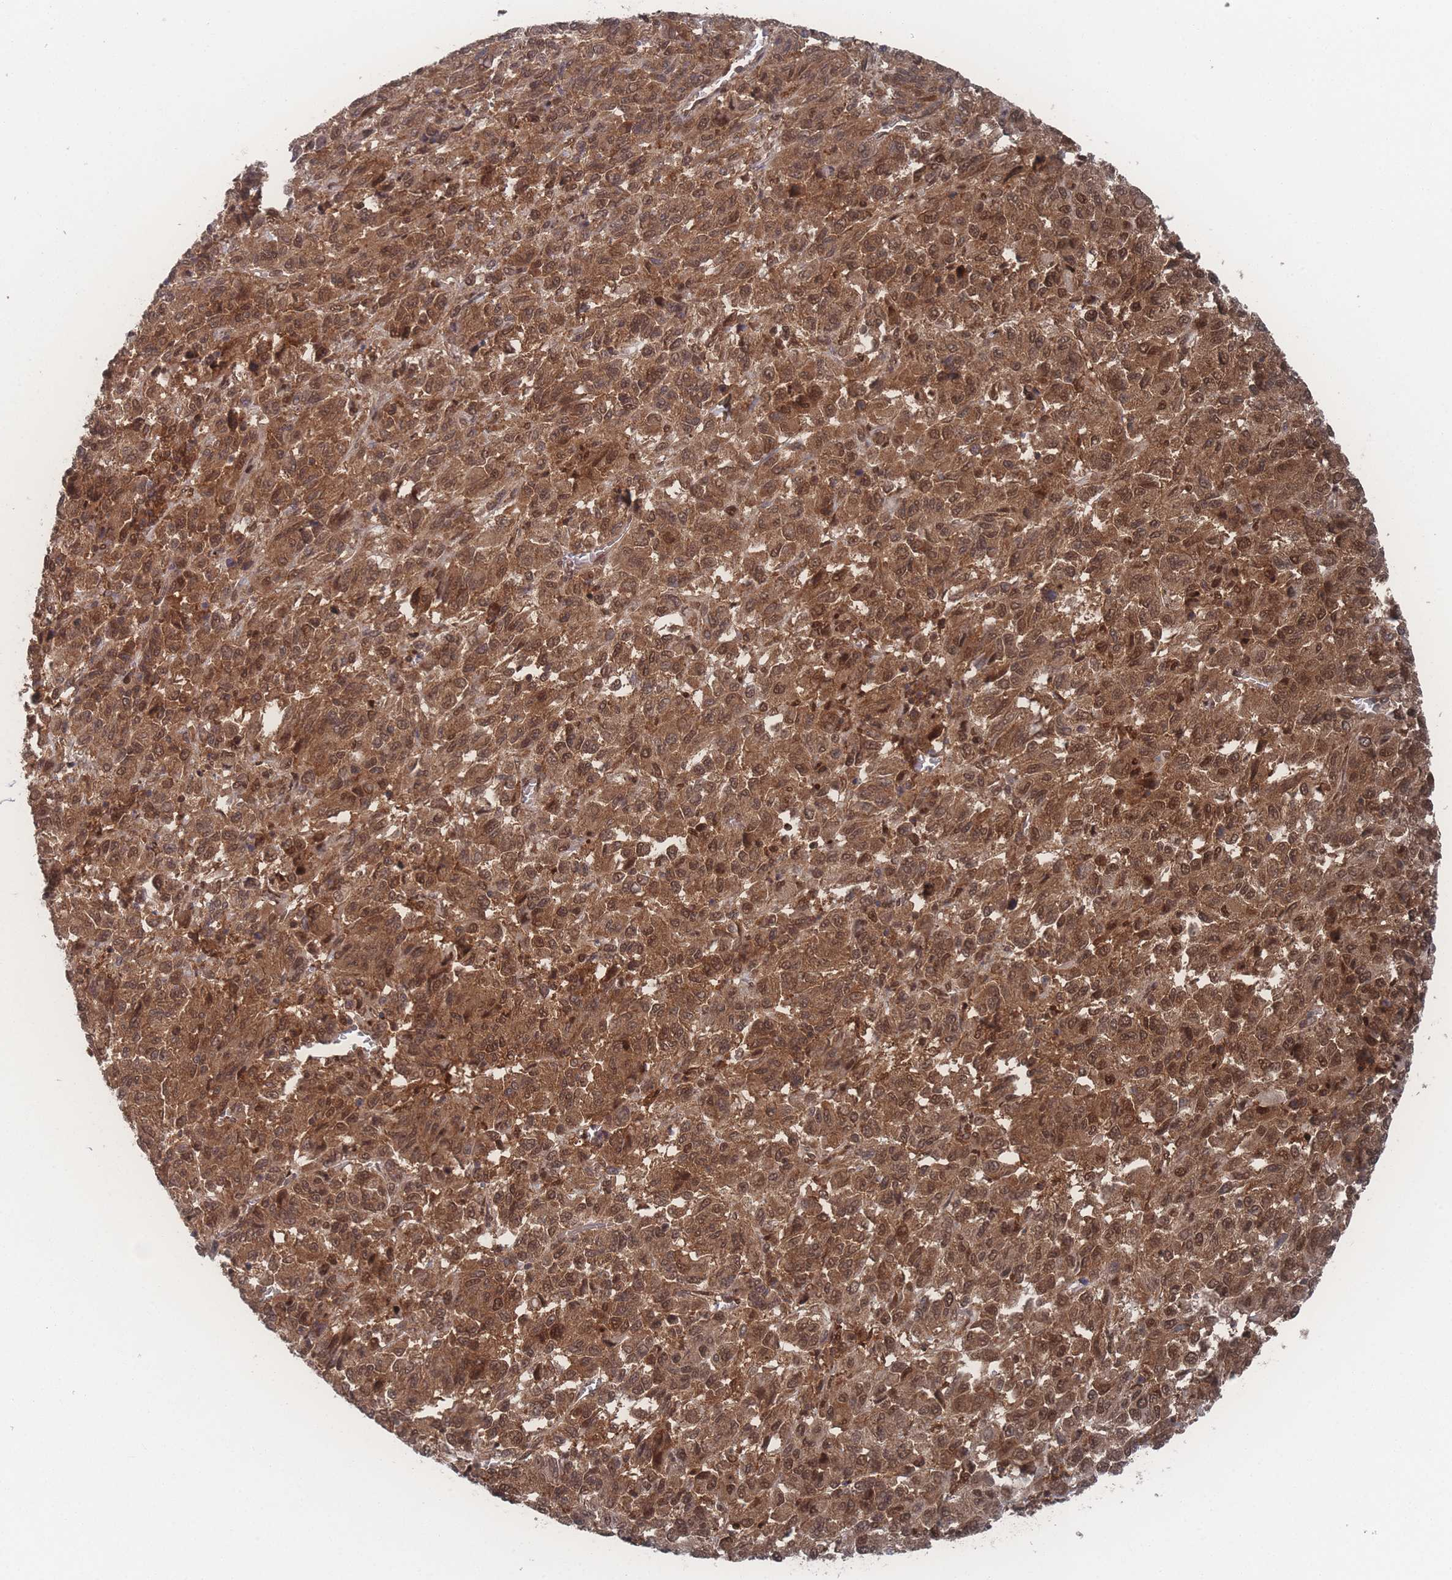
{"staining": {"intensity": "moderate", "quantity": ">75%", "location": "cytoplasmic/membranous,nuclear"}, "tissue": "melanoma", "cell_type": "Tumor cells", "image_type": "cancer", "snomed": [{"axis": "morphology", "description": "Malignant melanoma, Metastatic site"}, {"axis": "topography", "description": "Lung"}], "caption": "Immunohistochemistry (DAB (3,3'-diaminobenzidine)) staining of malignant melanoma (metastatic site) displays moderate cytoplasmic/membranous and nuclear protein expression in about >75% of tumor cells.", "gene": "PSMA1", "patient": {"sex": "male", "age": 64}}